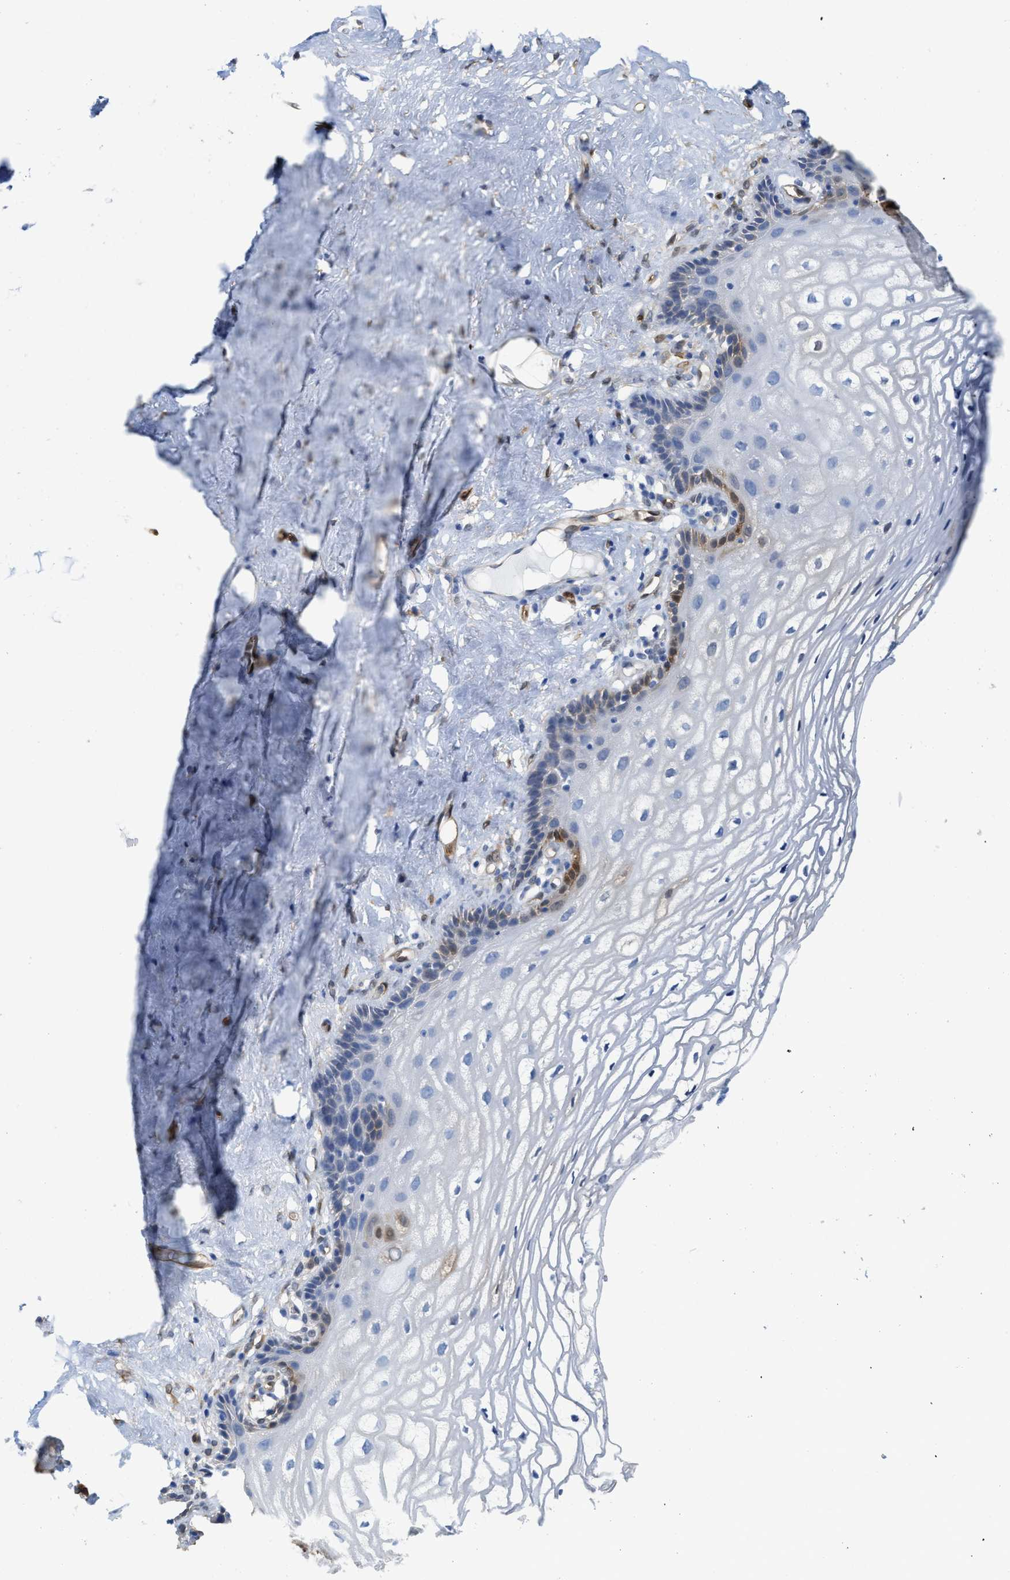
{"staining": {"intensity": "moderate", "quantity": "<25%", "location": "cytoplasmic/membranous,nuclear"}, "tissue": "vagina", "cell_type": "Squamous epithelial cells", "image_type": "normal", "snomed": [{"axis": "morphology", "description": "Normal tissue, NOS"}, {"axis": "morphology", "description": "Adenocarcinoma, NOS"}, {"axis": "topography", "description": "Rectum"}, {"axis": "topography", "description": "Vagina"}], "caption": "Immunohistochemistry (DAB) staining of normal vagina displays moderate cytoplasmic/membranous,nuclear protein staining in approximately <25% of squamous epithelial cells.", "gene": "ASS1", "patient": {"sex": "female", "age": 71}}